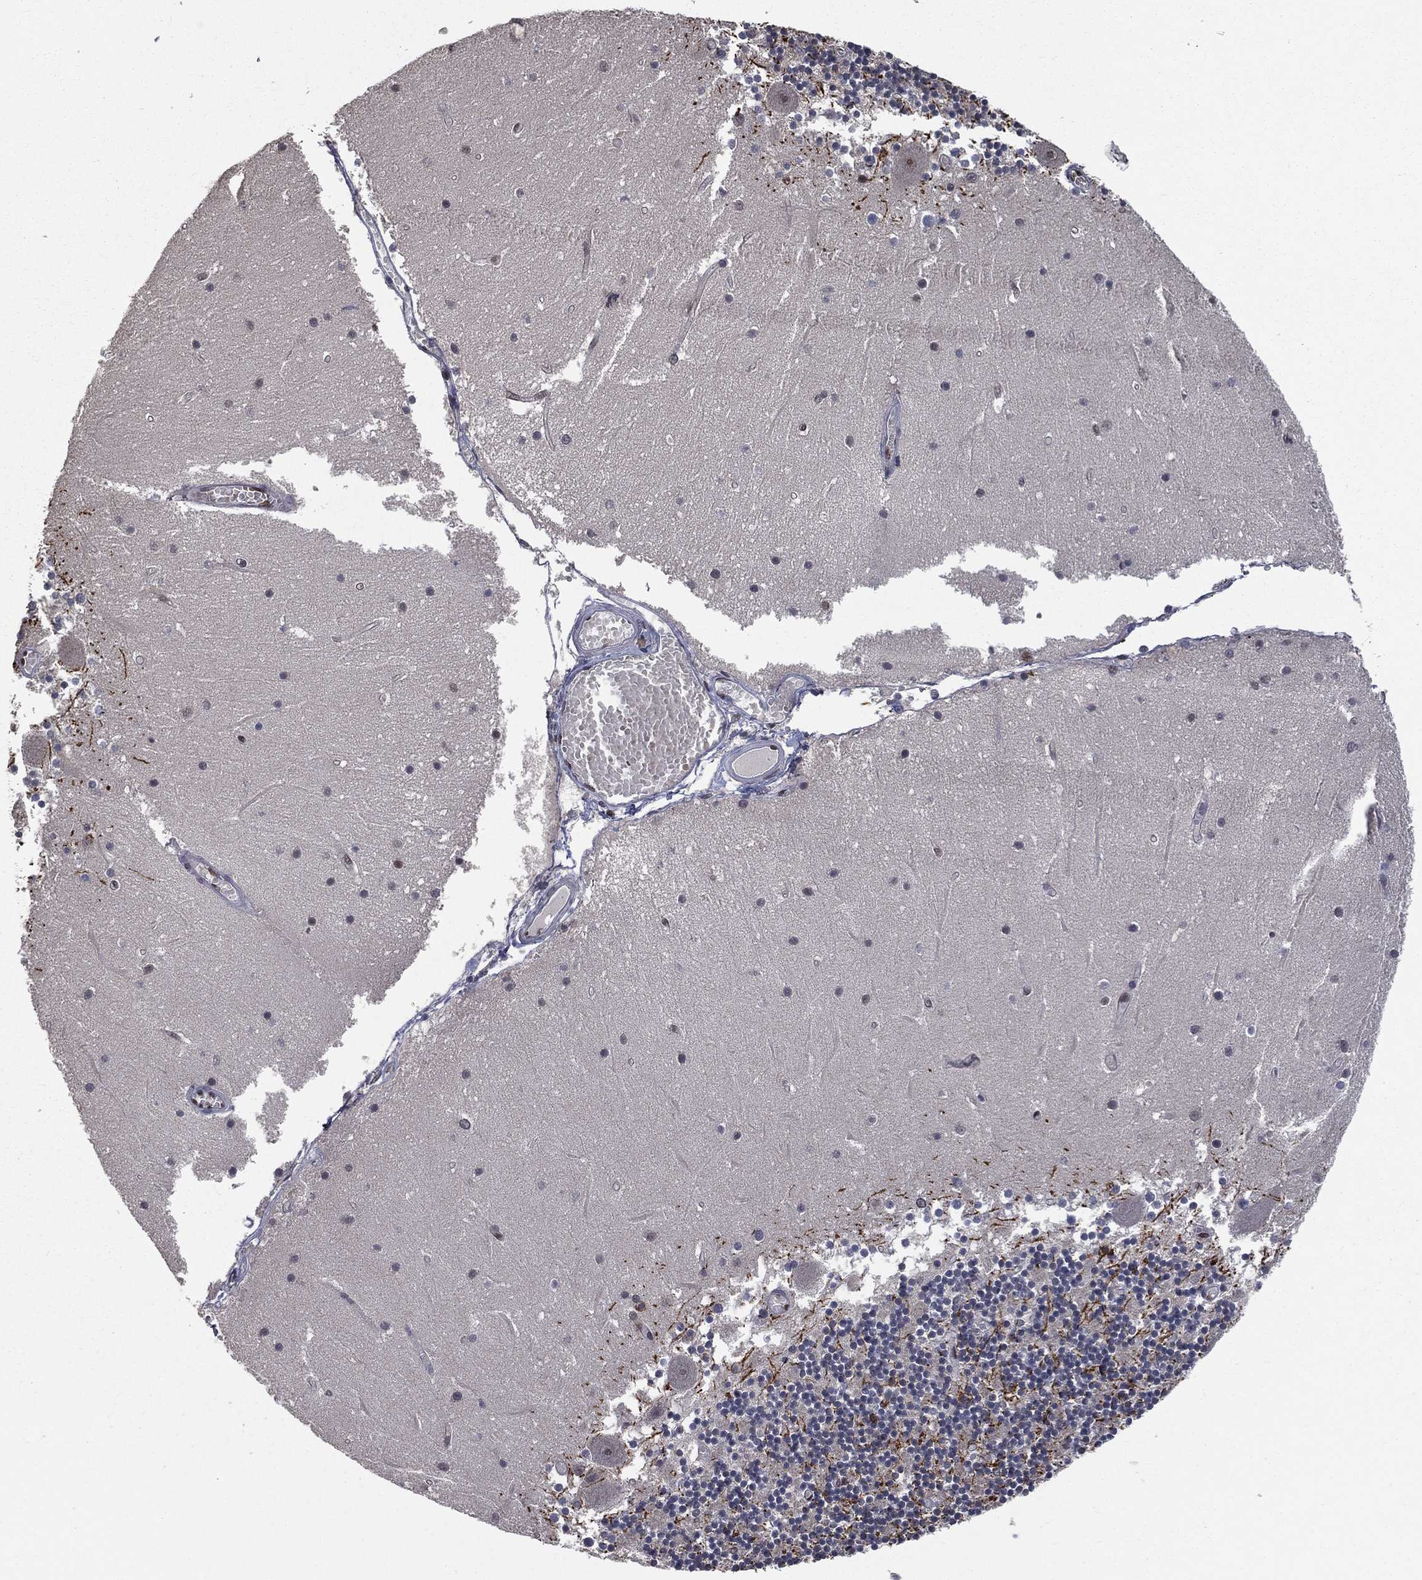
{"staining": {"intensity": "strong", "quantity": "<25%", "location": "cytoplasmic/membranous"}, "tissue": "cerebellum", "cell_type": "Cells in granular layer", "image_type": "normal", "snomed": [{"axis": "morphology", "description": "Normal tissue, NOS"}, {"axis": "topography", "description": "Cerebellum"}], "caption": "This histopathology image reveals IHC staining of benign human cerebellum, with medium strong cytoplasmic/membranous staining in about <25% of cells in granular layer.", "gene": "DPH2", "patient": {"sex": "female", "age": 28}}